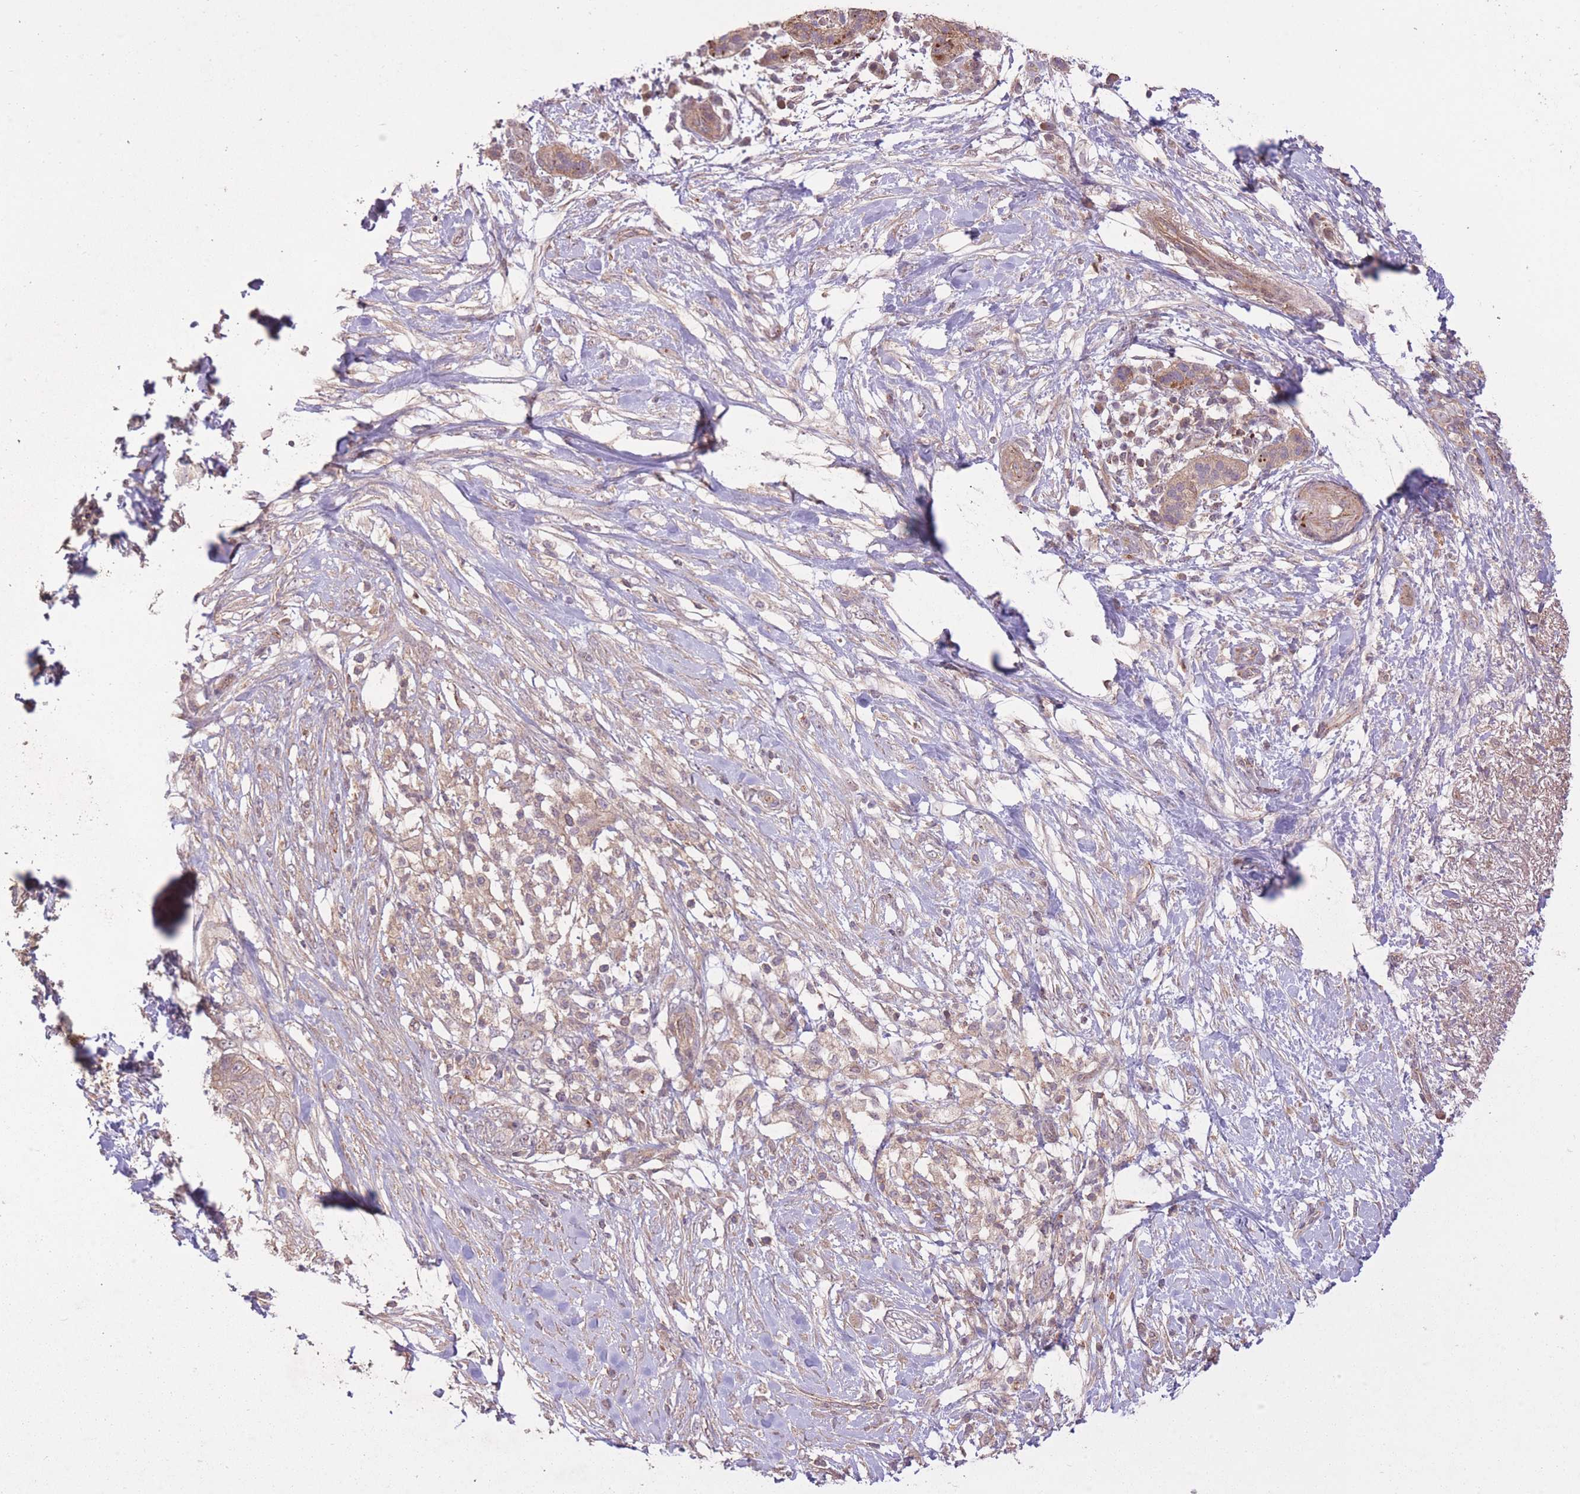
{"staining": {"intensity": "weak", "quantity": "25%-75%", "location": "cytoplasmic/membranous"}, "tissue": "pancreatic cancer", "cell_type": "Tumor cells", "image_type": "cancer", "snomed": [{"axis": "morphology", "description": "Adenocarcinoma, NOS"}, {"axis": "topography", "description": "Pancreas"}], "caption": "Brown immunohistochemical staining in adenocarcinoma (pancreatic) demonstrates weak cytoplasmic/membranous staining in approximately 25%-75% of tumor cells. Using DAB (brown) and hematoxylin (blue) stains, captured at high magnification using brightfield microscopy.", "gene": "POLR3F", "patient": {"sex": "female", "age": 72}}